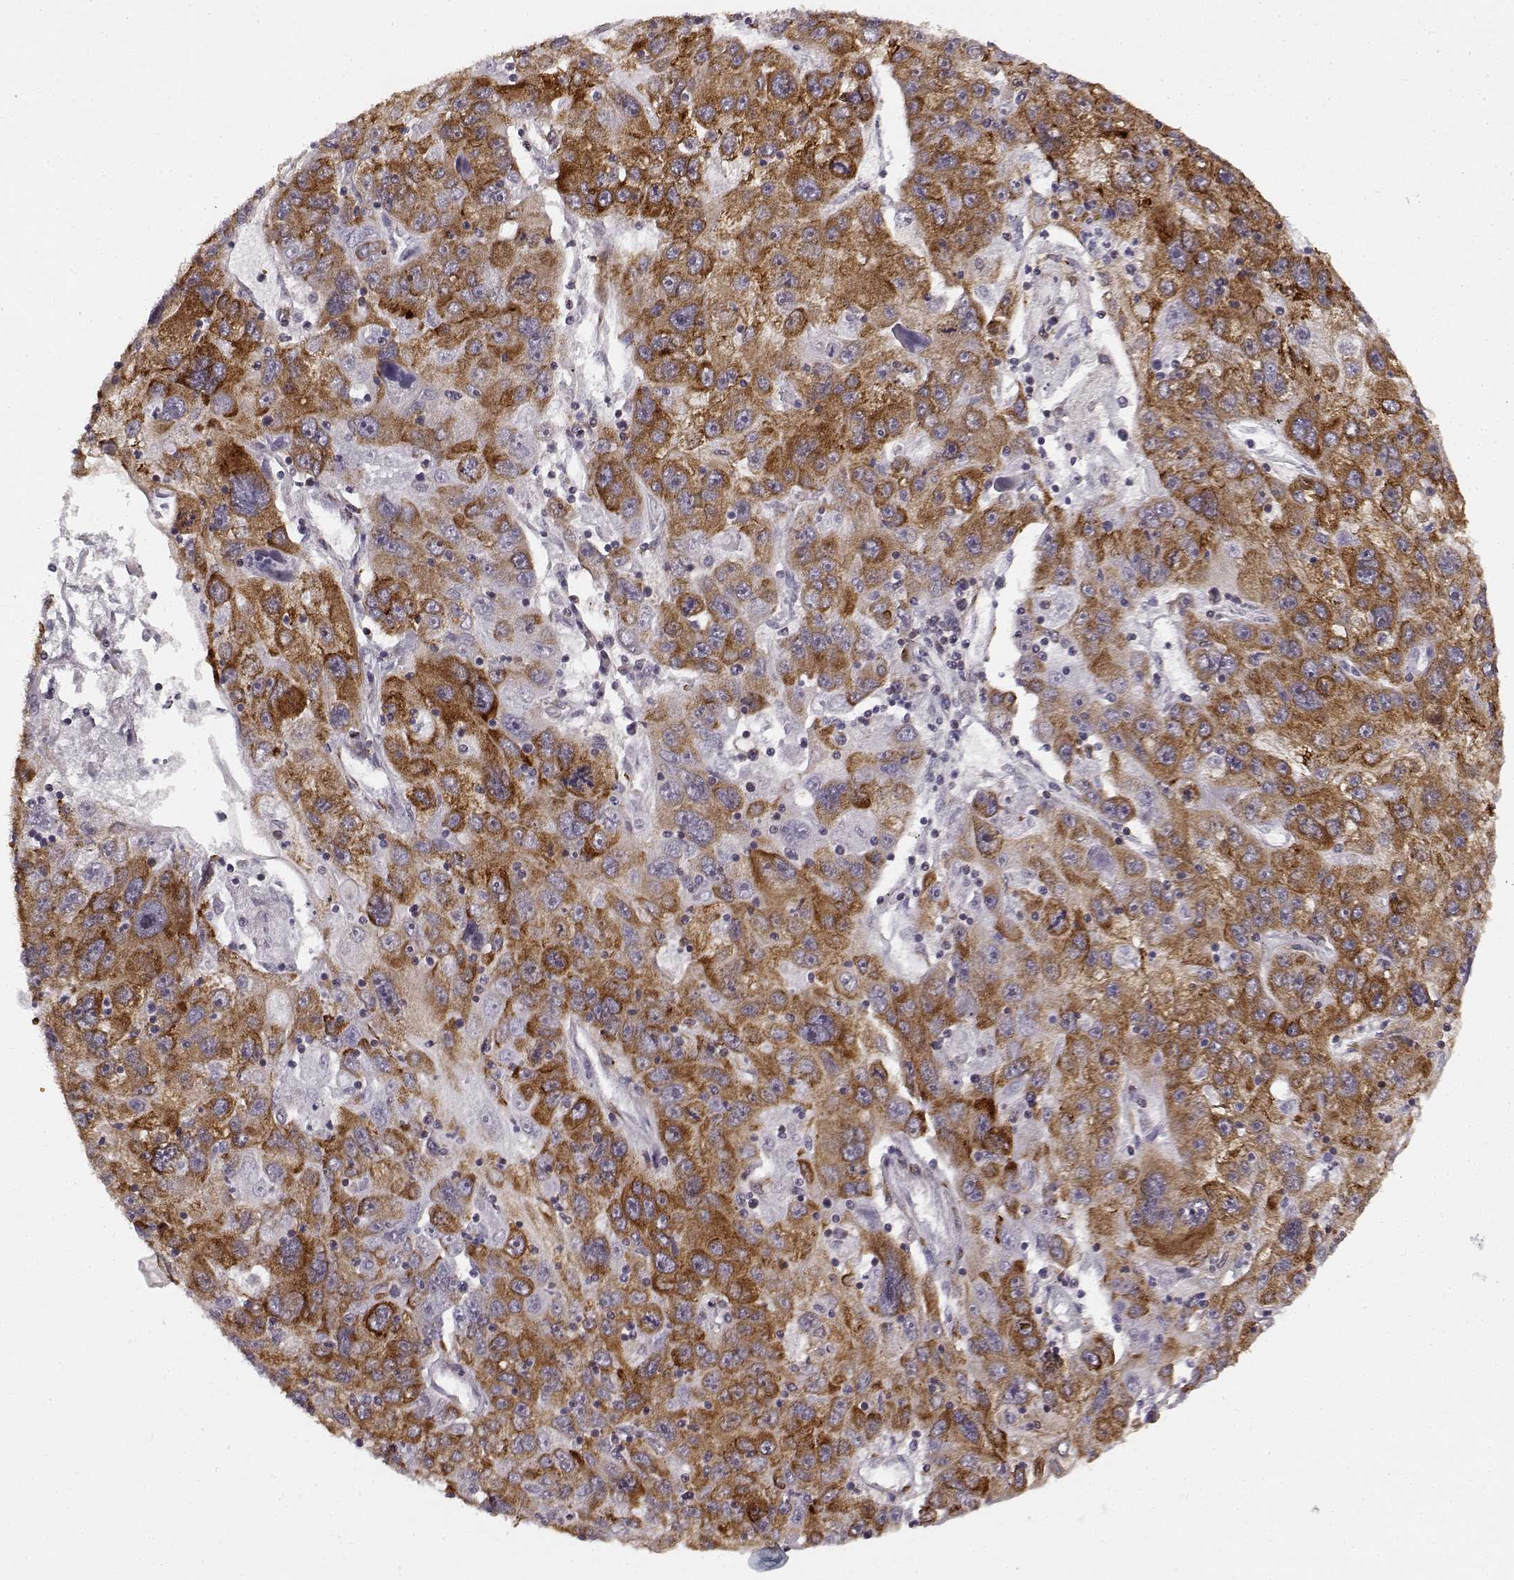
{"staining": {"intensity": "strong", "quantity": ">75%", "location": "cytoplasmic/membranous"}, "tissue": "stomach cancer", "cell_type": "Tumor cells", "image_type": "cancer", "snomed": [{"axis": "morphology", "description": "Adenocarcinoma, NOS"}, {"axis": "topography", "description": "Stomach"}], "caption": "Immunohistochemical staining of stomach adenocarcinoma demonstrates high levels of strong cytoplasmic/membranous positivity in about >75% of tumor cells. The staining was performed using DAB to visualize the protein expression in brown, while the nuclei were stained in blue with hematoxylin (Magnification: 20x).", "gene": "TMEM14A", "patient": {"sex": "male", "age": 56}}